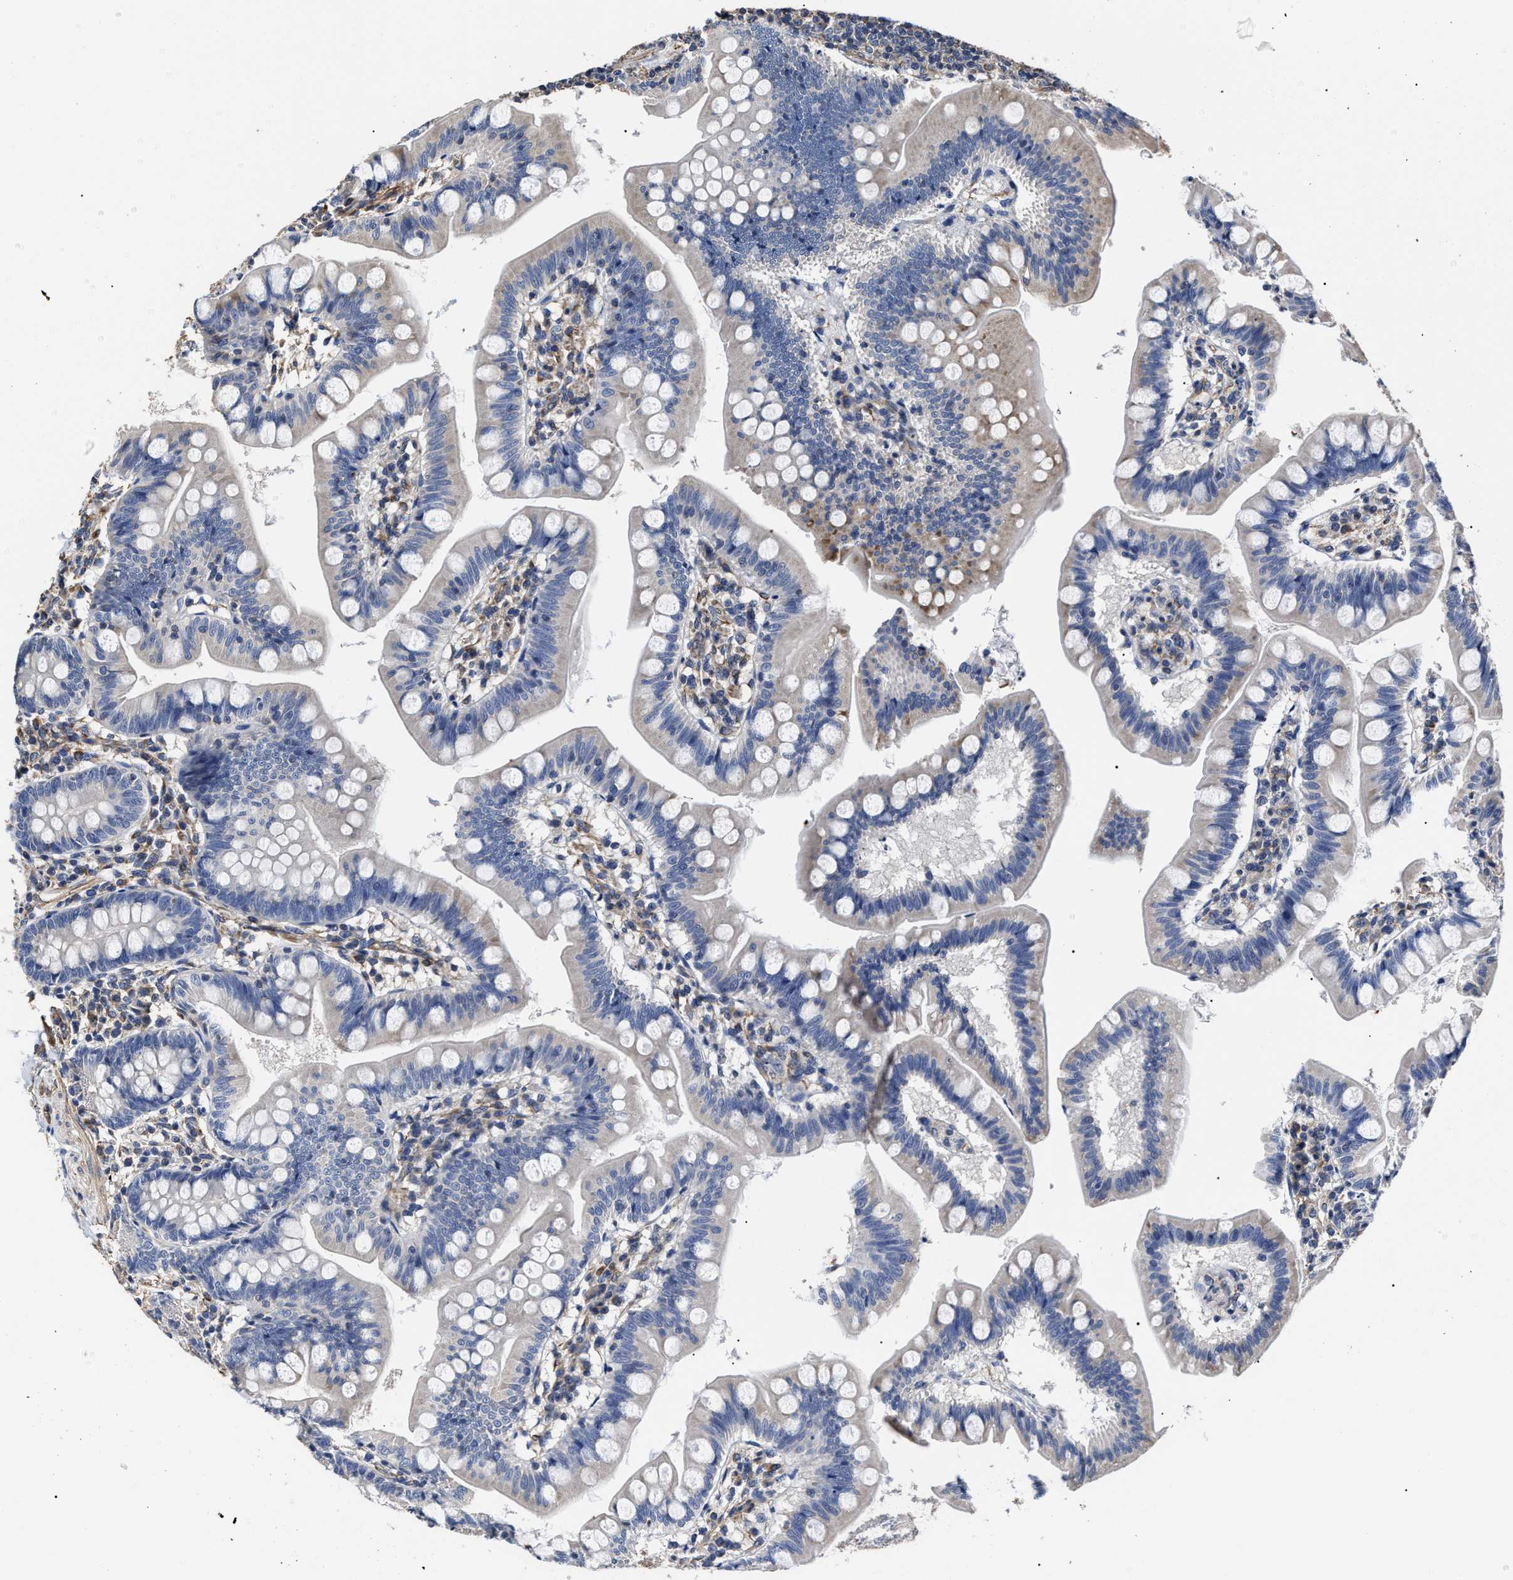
{"staining": {"intensity": "moderate", "quantity": "<25%", "location": "cytoplasmic/membranous"}, "tissue": "small intestine", "cell_type": "Glandular cells", "image_type": "normal", "snomed": [{"axis": "morphology", "description": "Normal tissue, NOS"}, {"axis": "topography", "description": "Small intestine"}], "caption": "A micrograph showing moderate cytoplasmic/membranous positivity in approximately <25% of glandular cells in normal small intestine, as visualized by brown immunohistochemical staining.", "gene": "TSPAN33", "patient": {"sex": "male", "age": 7}}